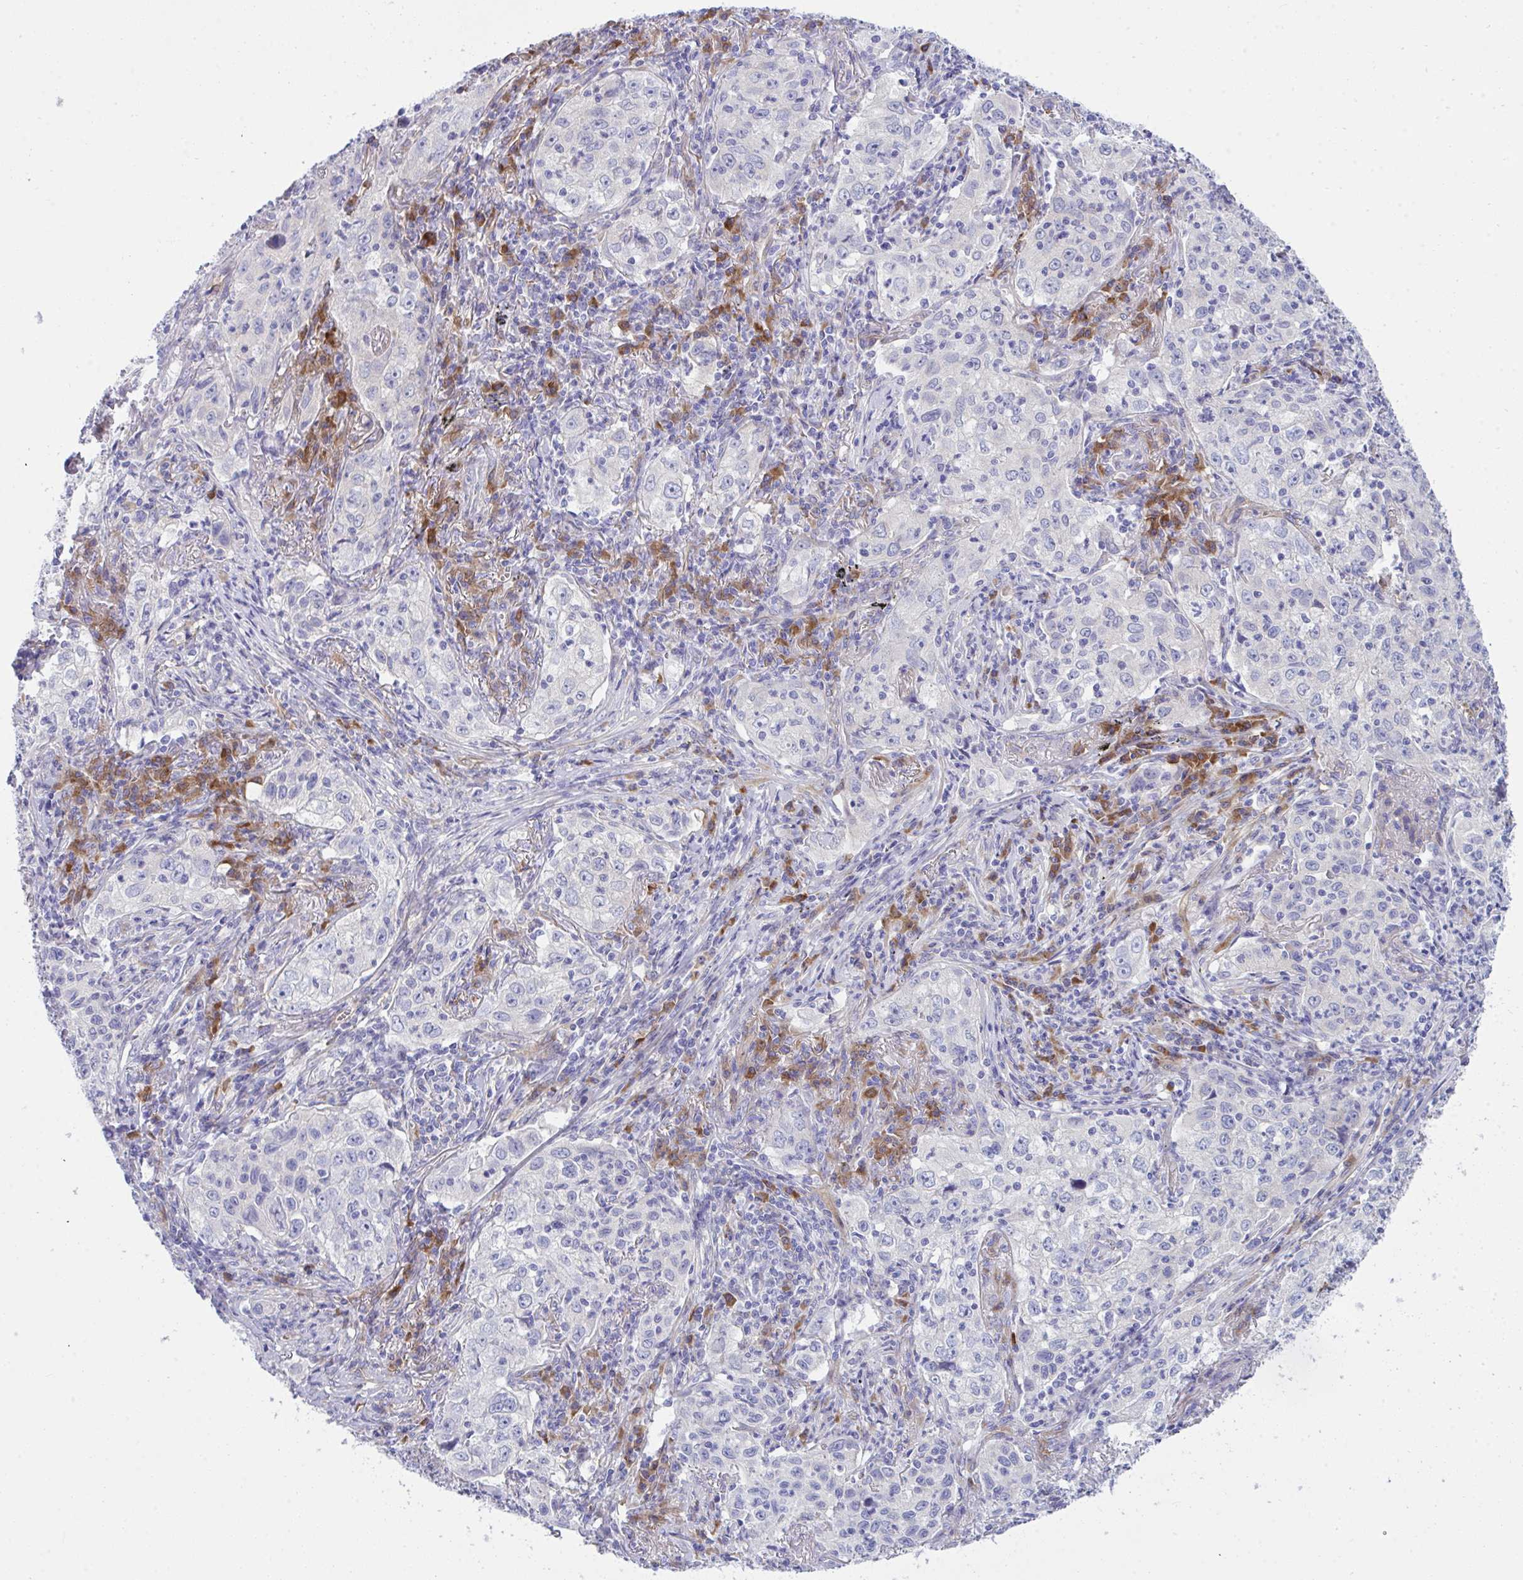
{"staining": {"intensity": "negative", "quantity": "none", "location": "none"}, "tissue": "lung cancer", "cell_type": "Tumor cells", "image_type": "cancer", "snomed": [{"axis": "morphology", "description": "Squamous cell carcinoma, NOS"}, {"axis": "topography", "description": "Lung"}], "caption": "The histopathology image exhibits no significant staining in tumor cells of lung squamous cell carcinoma.", "gene": "GAB1", "patient": {"sex": "male", "age": 71}}